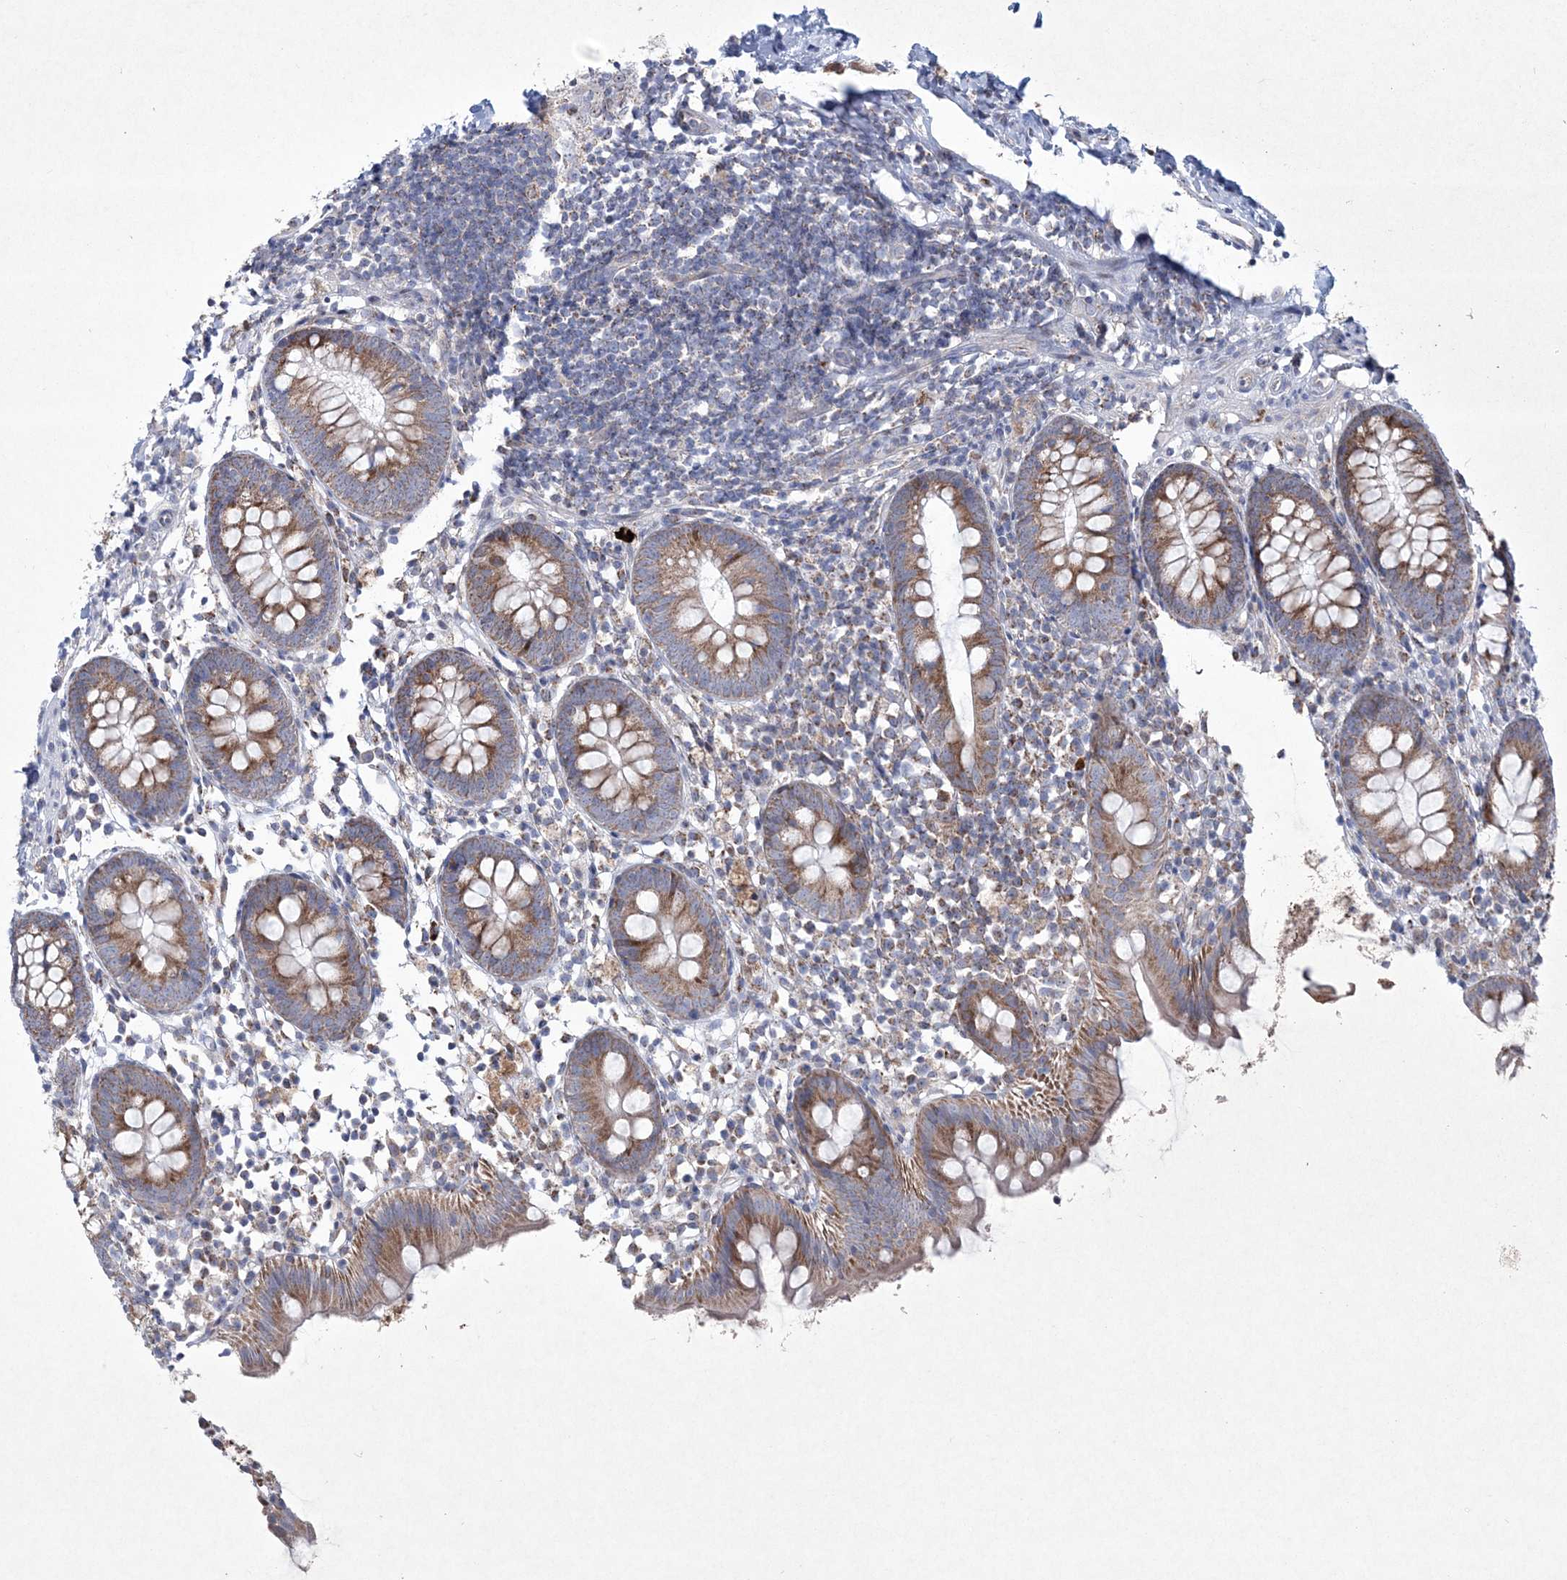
{"staining": {"intensity": "moderate", "quantity": ">75%", "location": "cytoplasmic/membranous"}, "tissue": "appendix", "cell_type": "Glandular cells", "image_type": "normal", "snomed": [{"axis": "morphology", "description": "Normal tissue, NOS"}, {"axis": "topography", "description": "Appendix"}], "caption": "Immunohistochemistry micrograph of benign appendix: appendix stained using IHC demonstrates medium levels of moderate protein expression localized specifically in the cytoplasmic/membranous of glandular cells, appearing as a cytoplasmic/membranous brown color.", "gene": "CES4A", "patient": {"sex": "female", "age": 20}}